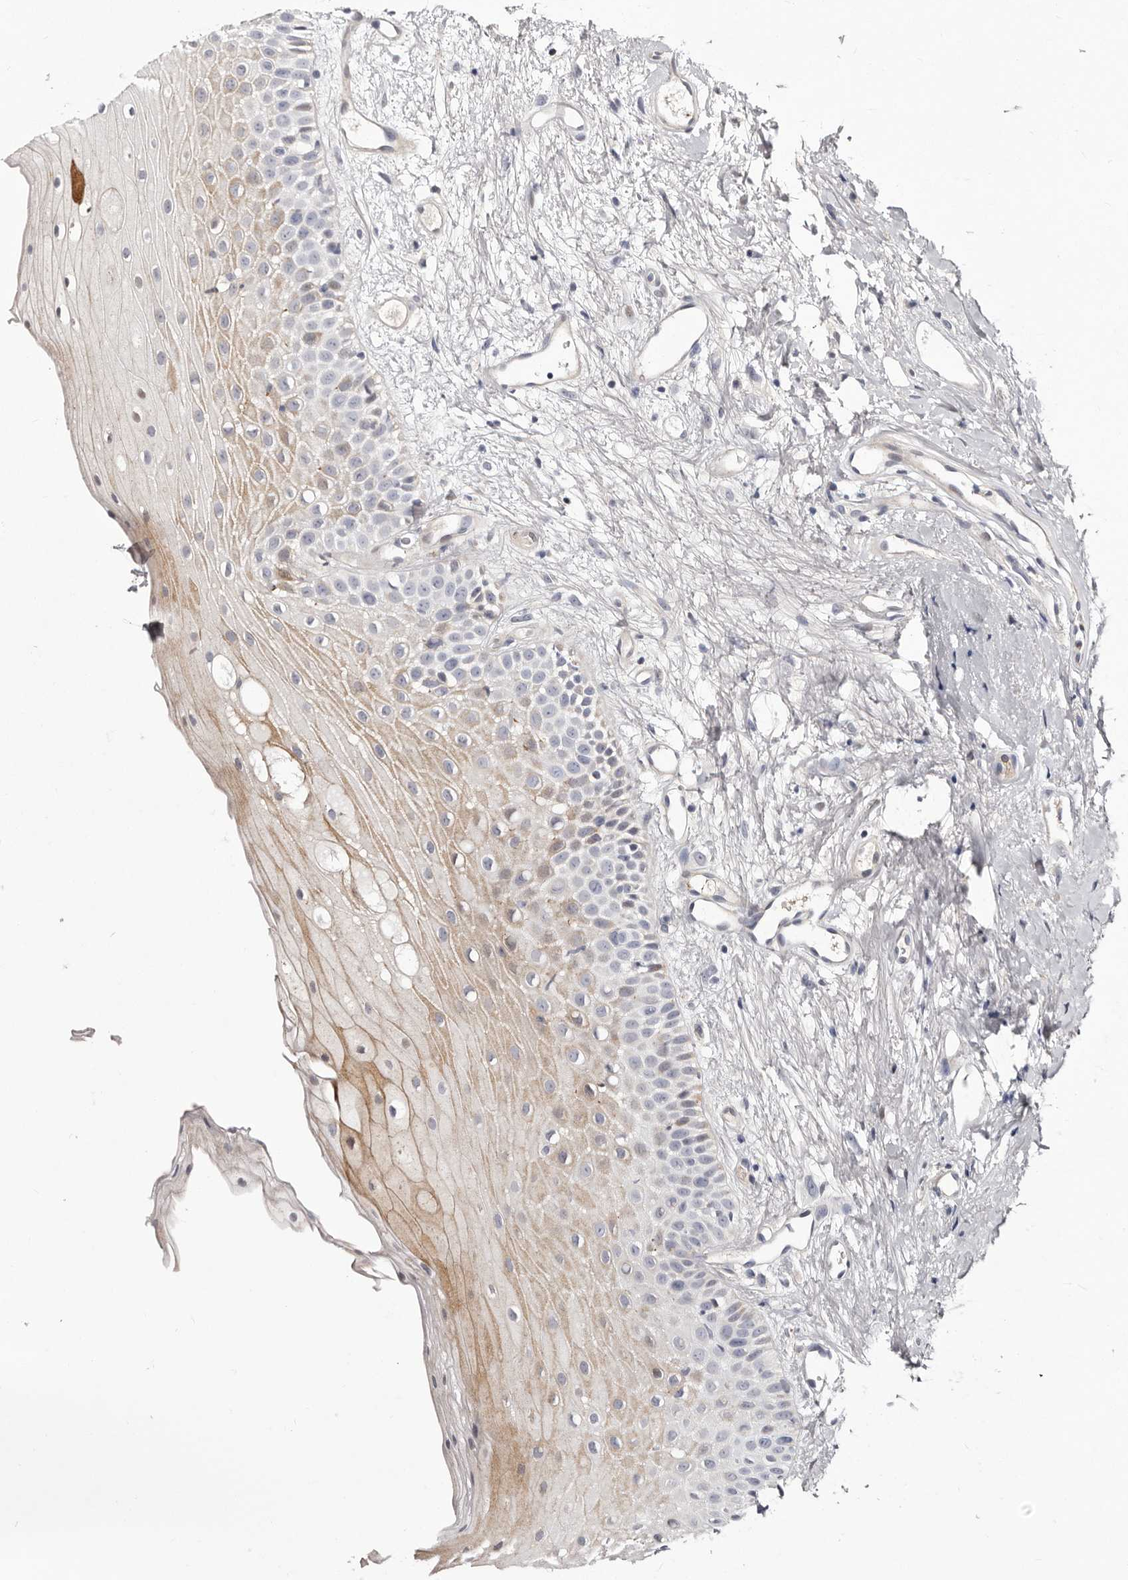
{"staining": {"intensity": "weak", "quantity": "25%-75%", "location": "cytoplasmic/membranous"}, "tissue": "oral mucosa", "cell_type": "Squamous epithelial cells", "image_type": "normal", "snomed": [{"axis": "morphology", "description": "Normal tissue, NOS"}, {"axis": "topography", "description": "Oral tissue"}], "caption": "Benign oral mucosa was stained to show a protein in brown. There is low levels of weak cytoplasmic/membranous staining in about 25%-75% of squamous epithelial cells. (IHC, brightfield microscopy, high magnification).", "gene": "NUBPL", "patient": {"sex": "female", "age": 63}}